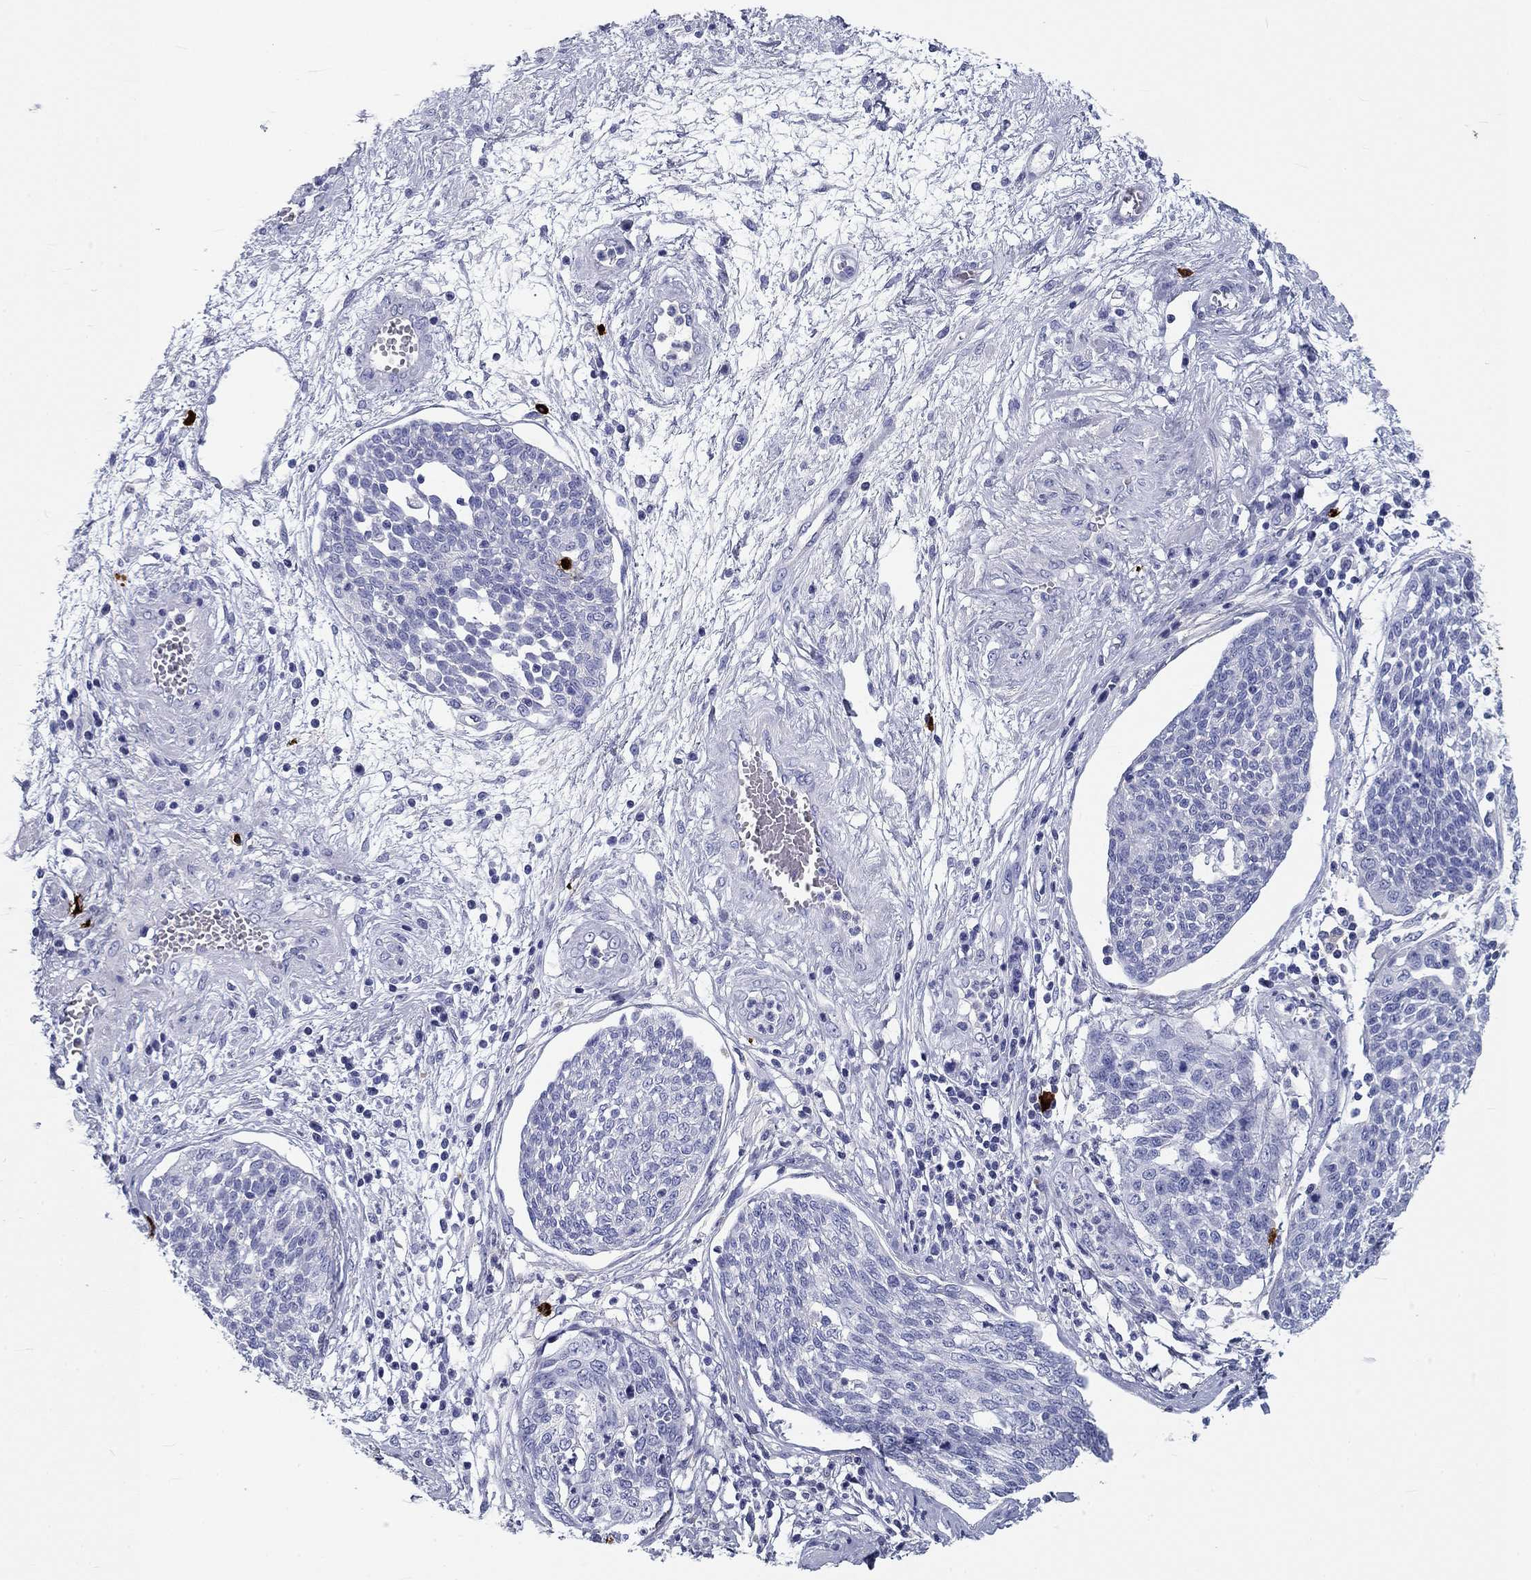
{"staining": {"intensity": "negative", "quantity": "none", "location": "none"}, "tissue": "cervical cancer", "cell_type": "Tumor cells", "image_type": "cancer", "snomed": [{"axis": "morphology", "description": "Squamous cell carcinoma, NOS"}, {"axis": "topography", "description": "Cervix"}], "caption": "The histopathology image reveals no significant staining in tumor cells of cervical cancer (squamous cell carcinoma).", "gene": "CD40LG", "patient": {"sex": "female", "age": 34}}